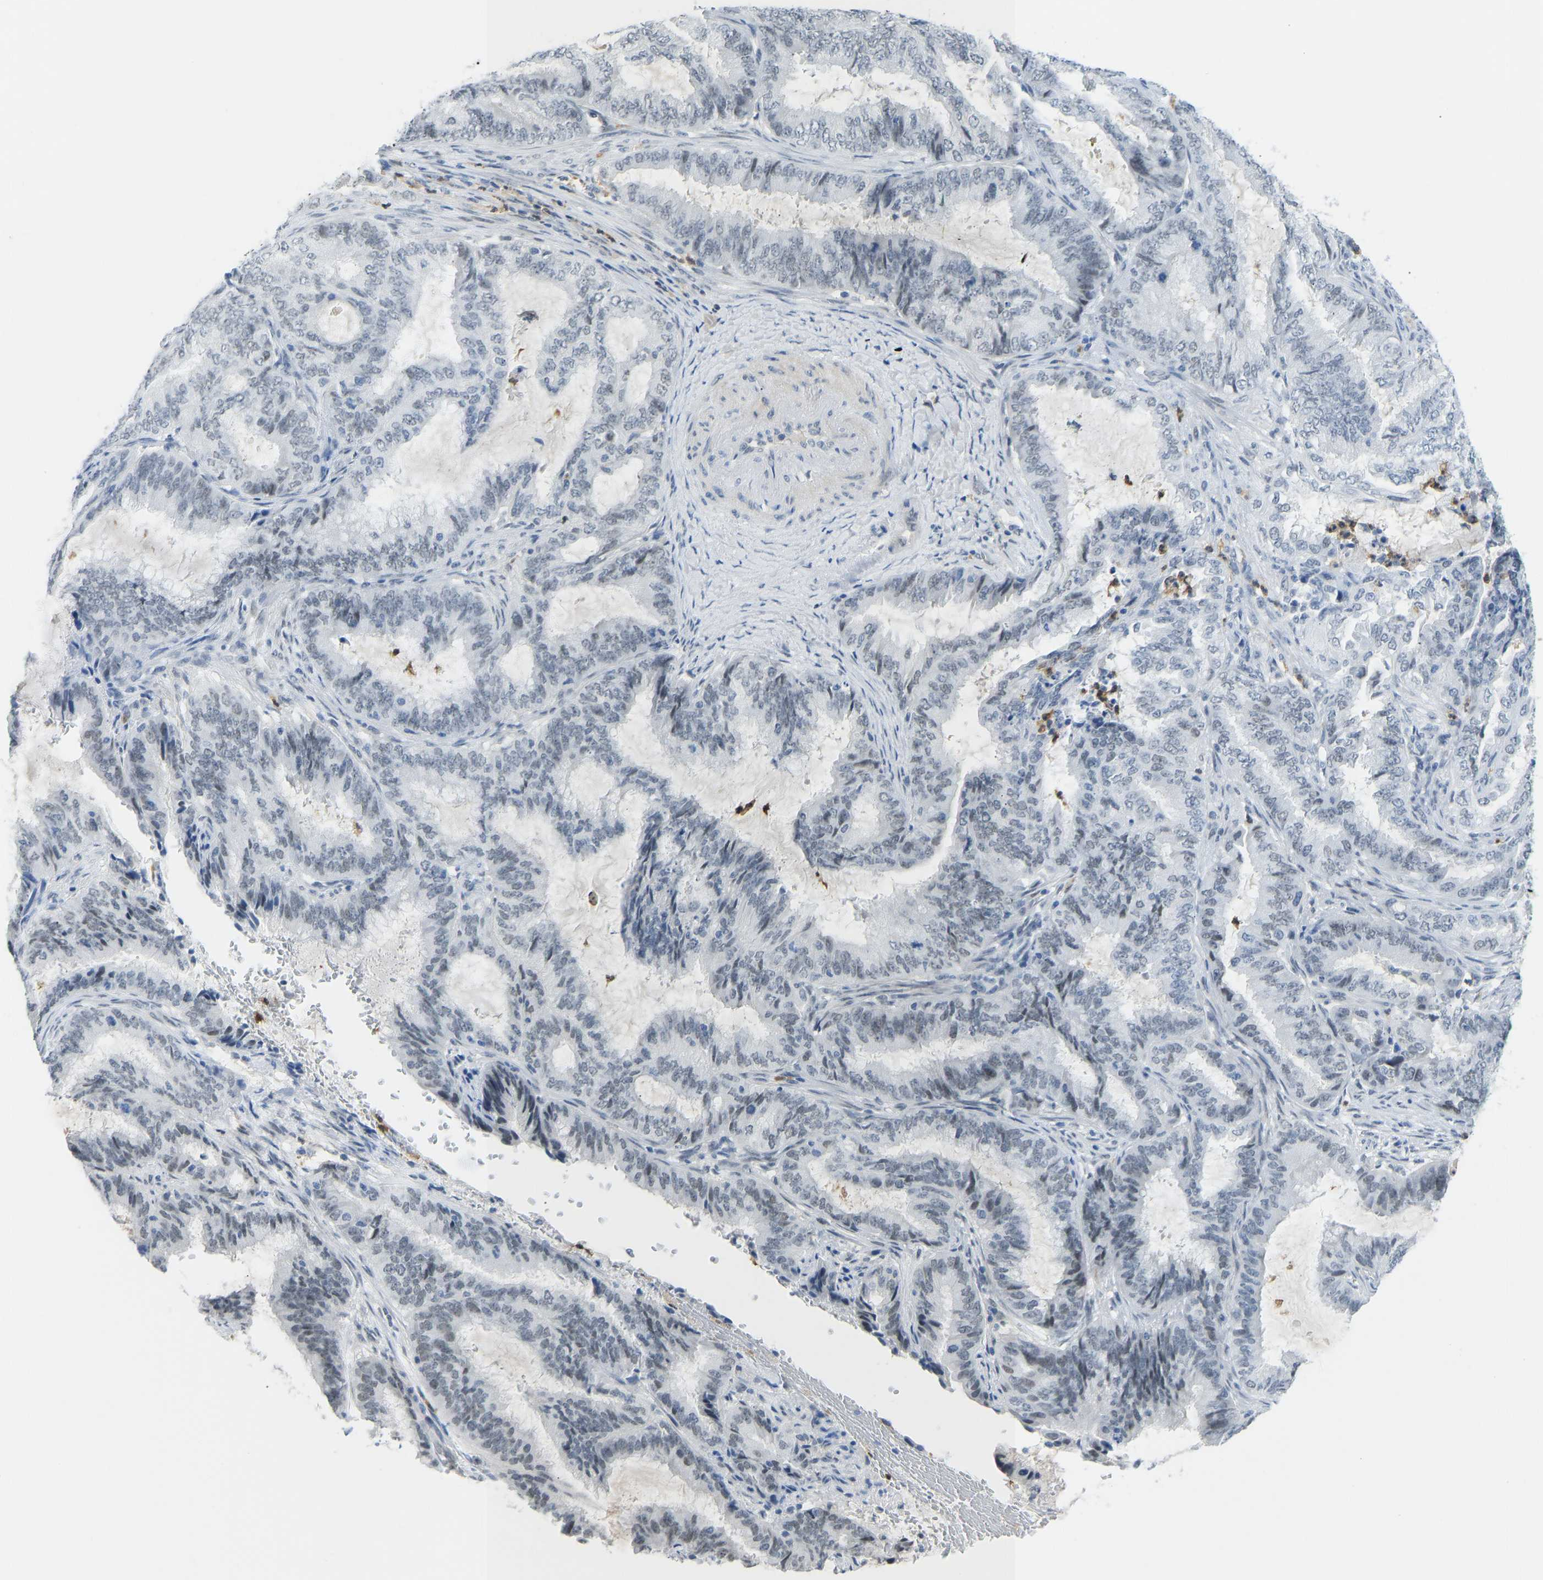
{"staining": {"intensity": "negative", "quantity": "none", "location": "none"}, "tissue": "endometrial cancer", "cell_type": "Tumor cells", "image_type": "cancer", "snomed": [{"axis": "morphology", "description": "Adenocarcinoma, NOS"}, {"axis": "topography", "description": "Endometrium"}], "caption": "The photomicrograph demonstrates no significant positivity in tumor cells of endometrial cancer.", "gene": "TXNDC2", "patient": {"sex": "female", "age": 51}}